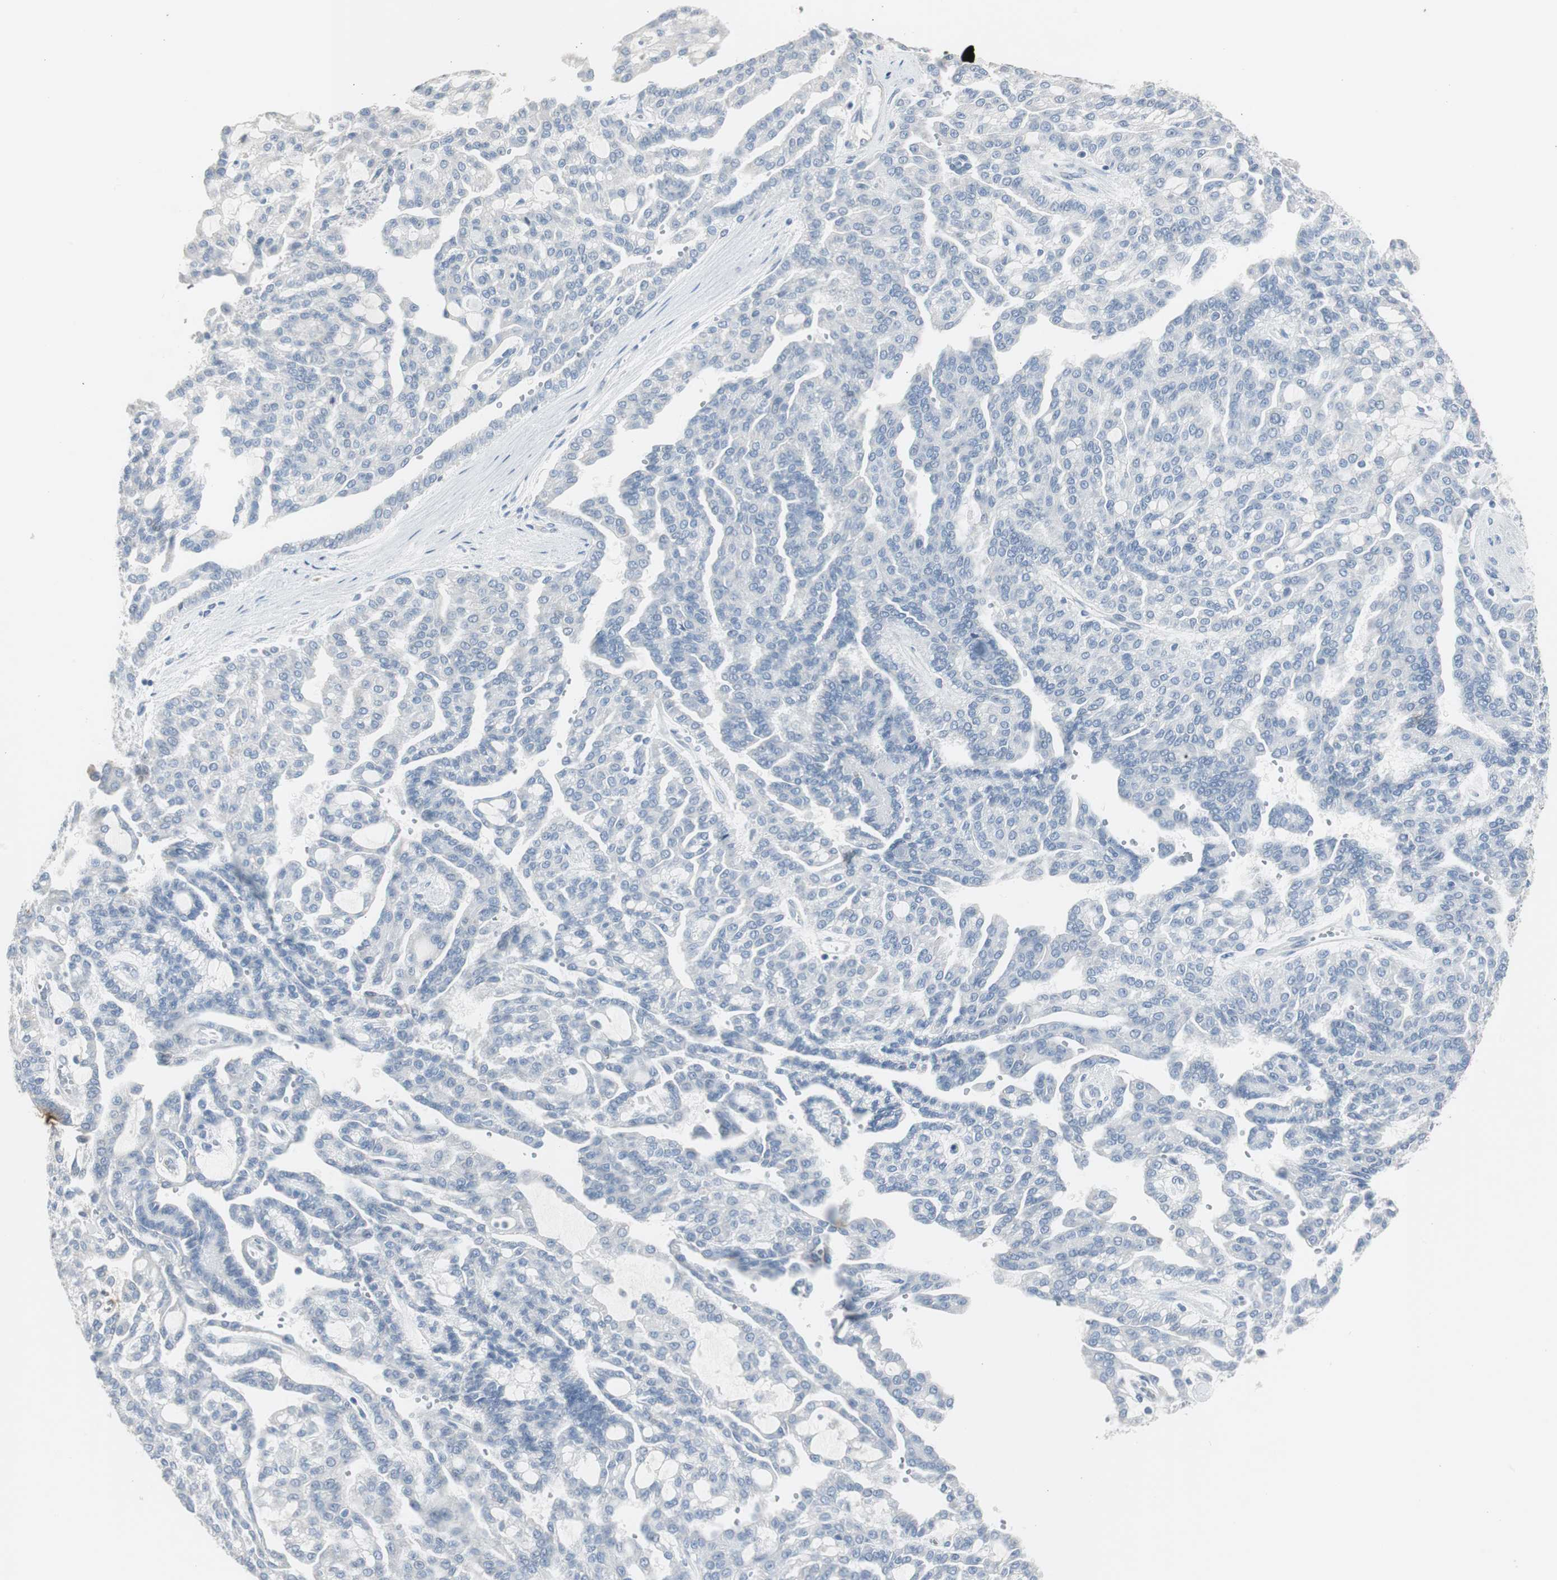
{"staining": {"intensity": "negative", "quantity": "none", "location": "none"}, "tissue": "renal cancer", "cell_type": "Tumor cells", "image_type": "cancer", "snomed": [{"axis": "morphology", "description": "Adenocarcinoma, NOS"}, {"axis": "topography", "description": "Kidney"}], "caption": "This is a image of immunohistochemistry staining of adenocarcinoma (renal), which shows no positivity in tumor cells.", "gene": "TK1", "patient": {"sex": "male", "age": 63}}